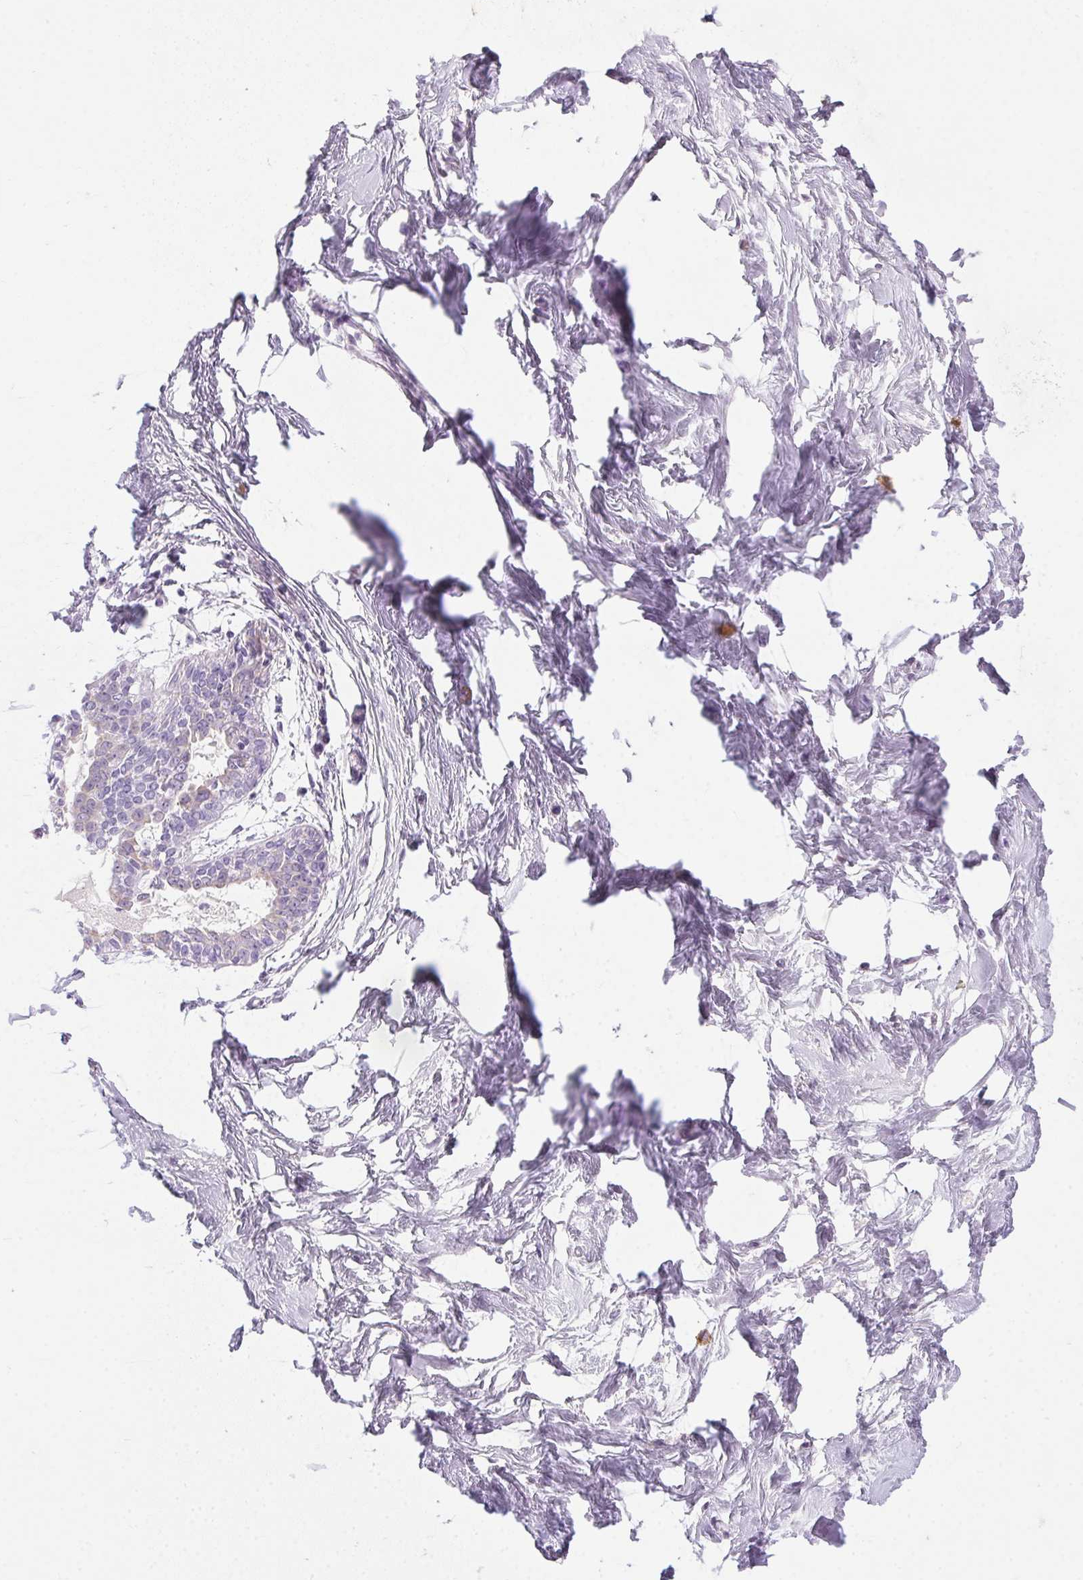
{"staining": {"intensity": "negative", "quantity": "none", "location": "none"}, "tissue": "breast", "cell_type": "Adipocytes", "image_type": "normal", "snomed": [{"axis": "morphology", "description": "Normal tissue, NOS"}, {"axis": "topography", "description": "Breast"}], "caption": "An IHC histopathology image of unremarkable breast is shown. There is no staining in adipocytes of breast. (Stains: DAB IHC with hematoxylin counter stain, Microscopy: brightfield microscopy at high magnification).", "gene": "POPDC2", "patient": {"sex": "female", "age": 45}}